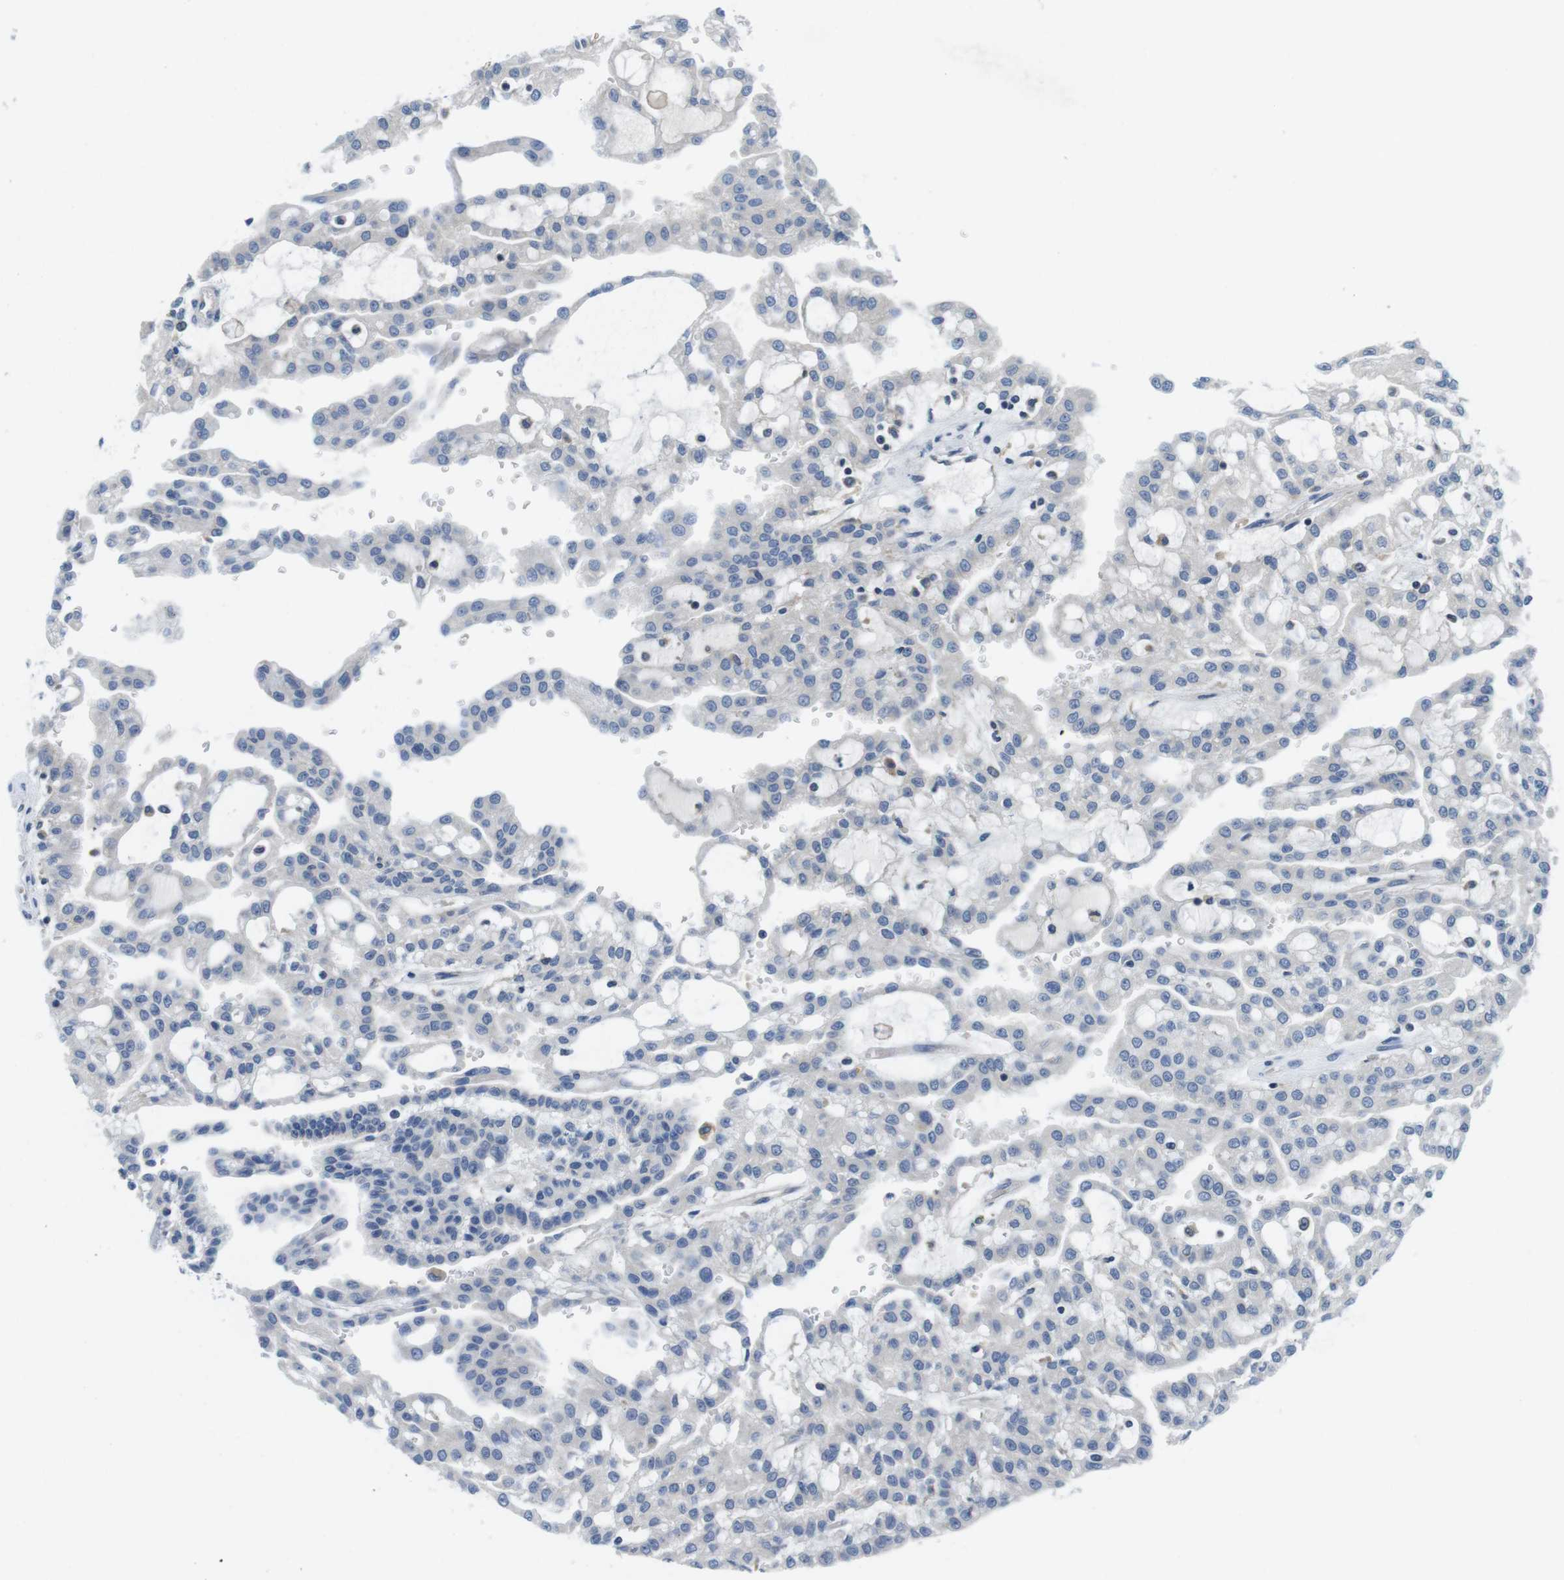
{"staining": {"intensity": "negative", "quantity": "none", "location": "none"}, "tissue": "renal cancer", "cell_type": "Tumor cells", "image_type": "cancer", "snomed": [{"axis": "morphology", "description": "Adenocarcinoma, NOS"}, {"axis": "topography", "description": "Kidney"}], "caption": "DAB (3,3'-diaminobenzidine) immunohistochemical staining of renal cancer reveals no significant positivity in tumor cells.", "gene": "PIK3CD", "patient": {"sex": "male", "age": 63}}